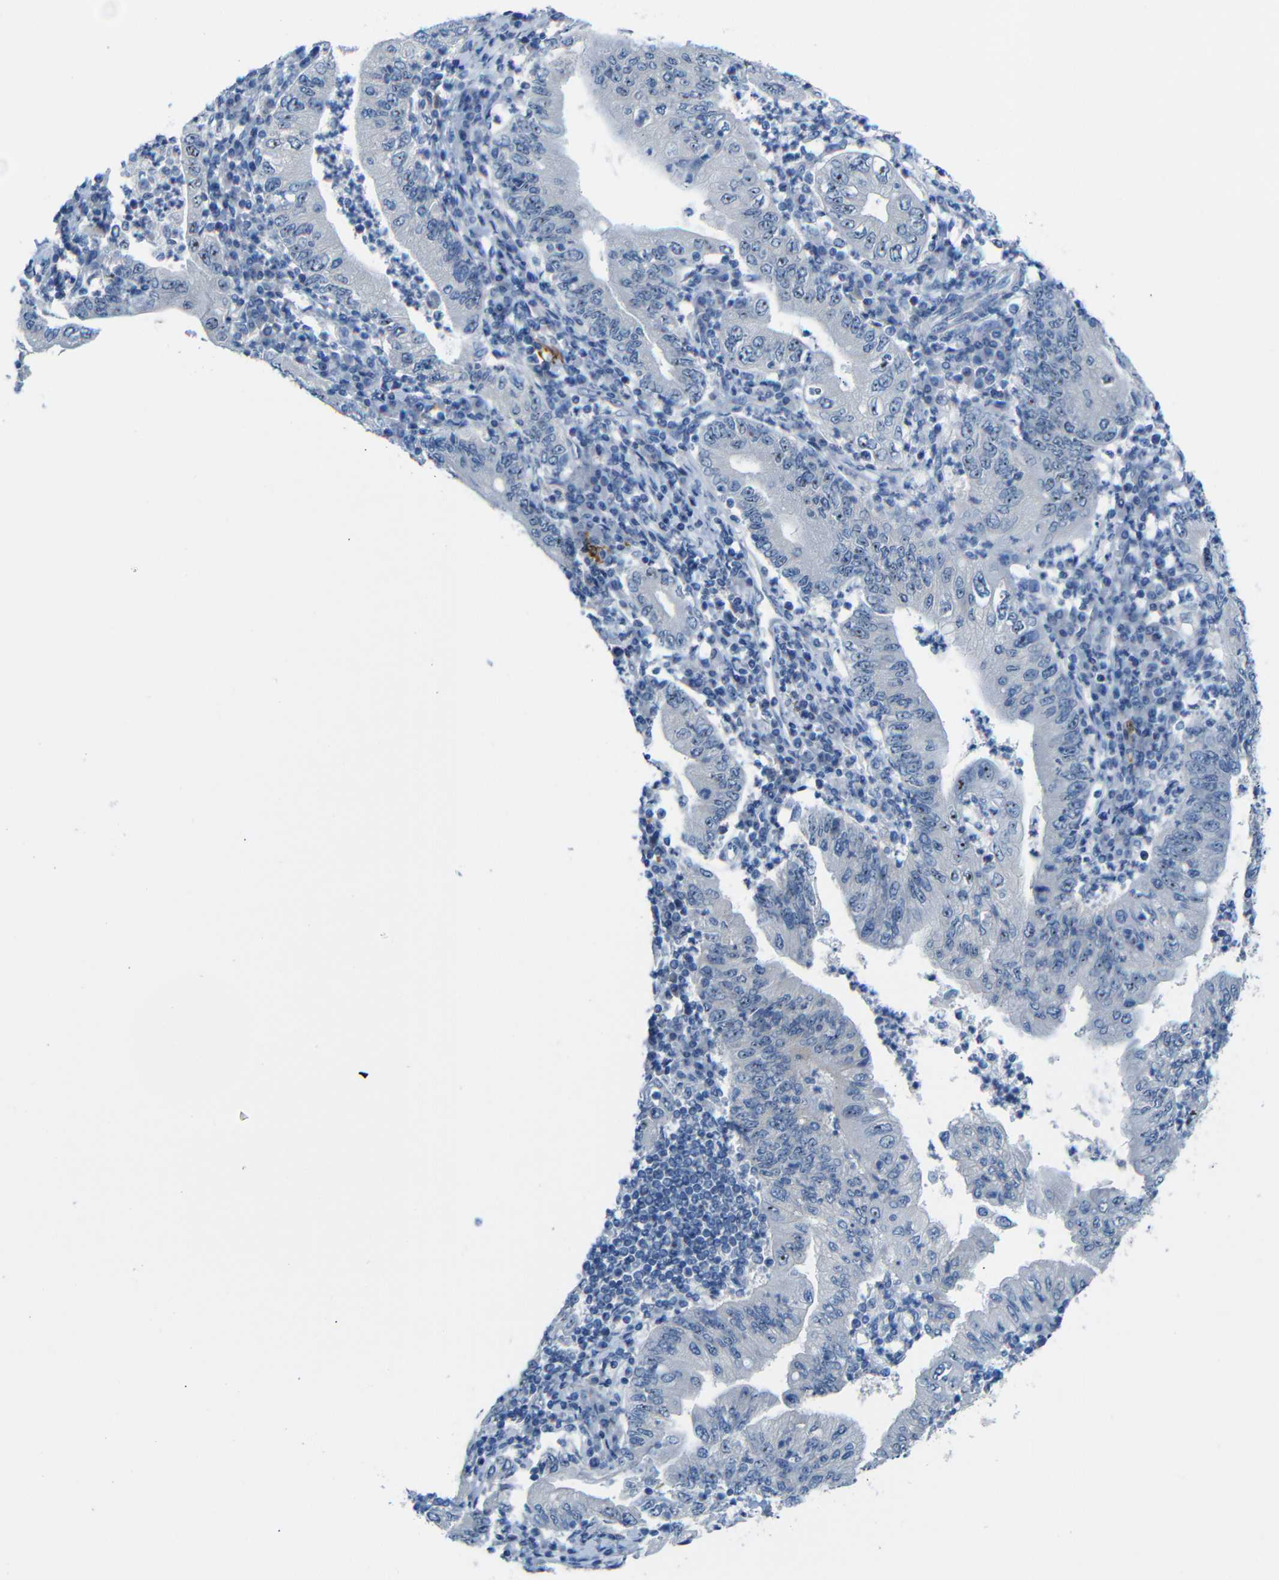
{"staining": {"intensity": "moderate", "quantity": "25%-75%", "location": "nuclear"}, "tissue": "stomach cancer", "cell_type": "Tumor cells", "image_type": "cancer", "snomed": [{"axis": "morphology", "description": "Normal tissue, NOS"}, {"axis": "morphology", "description": "Adenocarcinoma, NOS"}, {"axis": "topography", "description": "Esophagus"}, {"axis": "topography", "description": "Stomach, upper"}, {"axis": "topography", "description": "Peripheral nerve tissue"}], "caption": "Immunohistochemistry staining of stomach cancer, which displays medium levels of moderate nuclear positivity in approximately 25%-75% of tumor cells indicating moderate nuclear protein staining. The staining was performed using DAB (brown) for protein detection and nuclei were counterstained in hematoxylin (blue).", "gene": "C1orf210", "patient": {"sex": "male", "age": 62}}